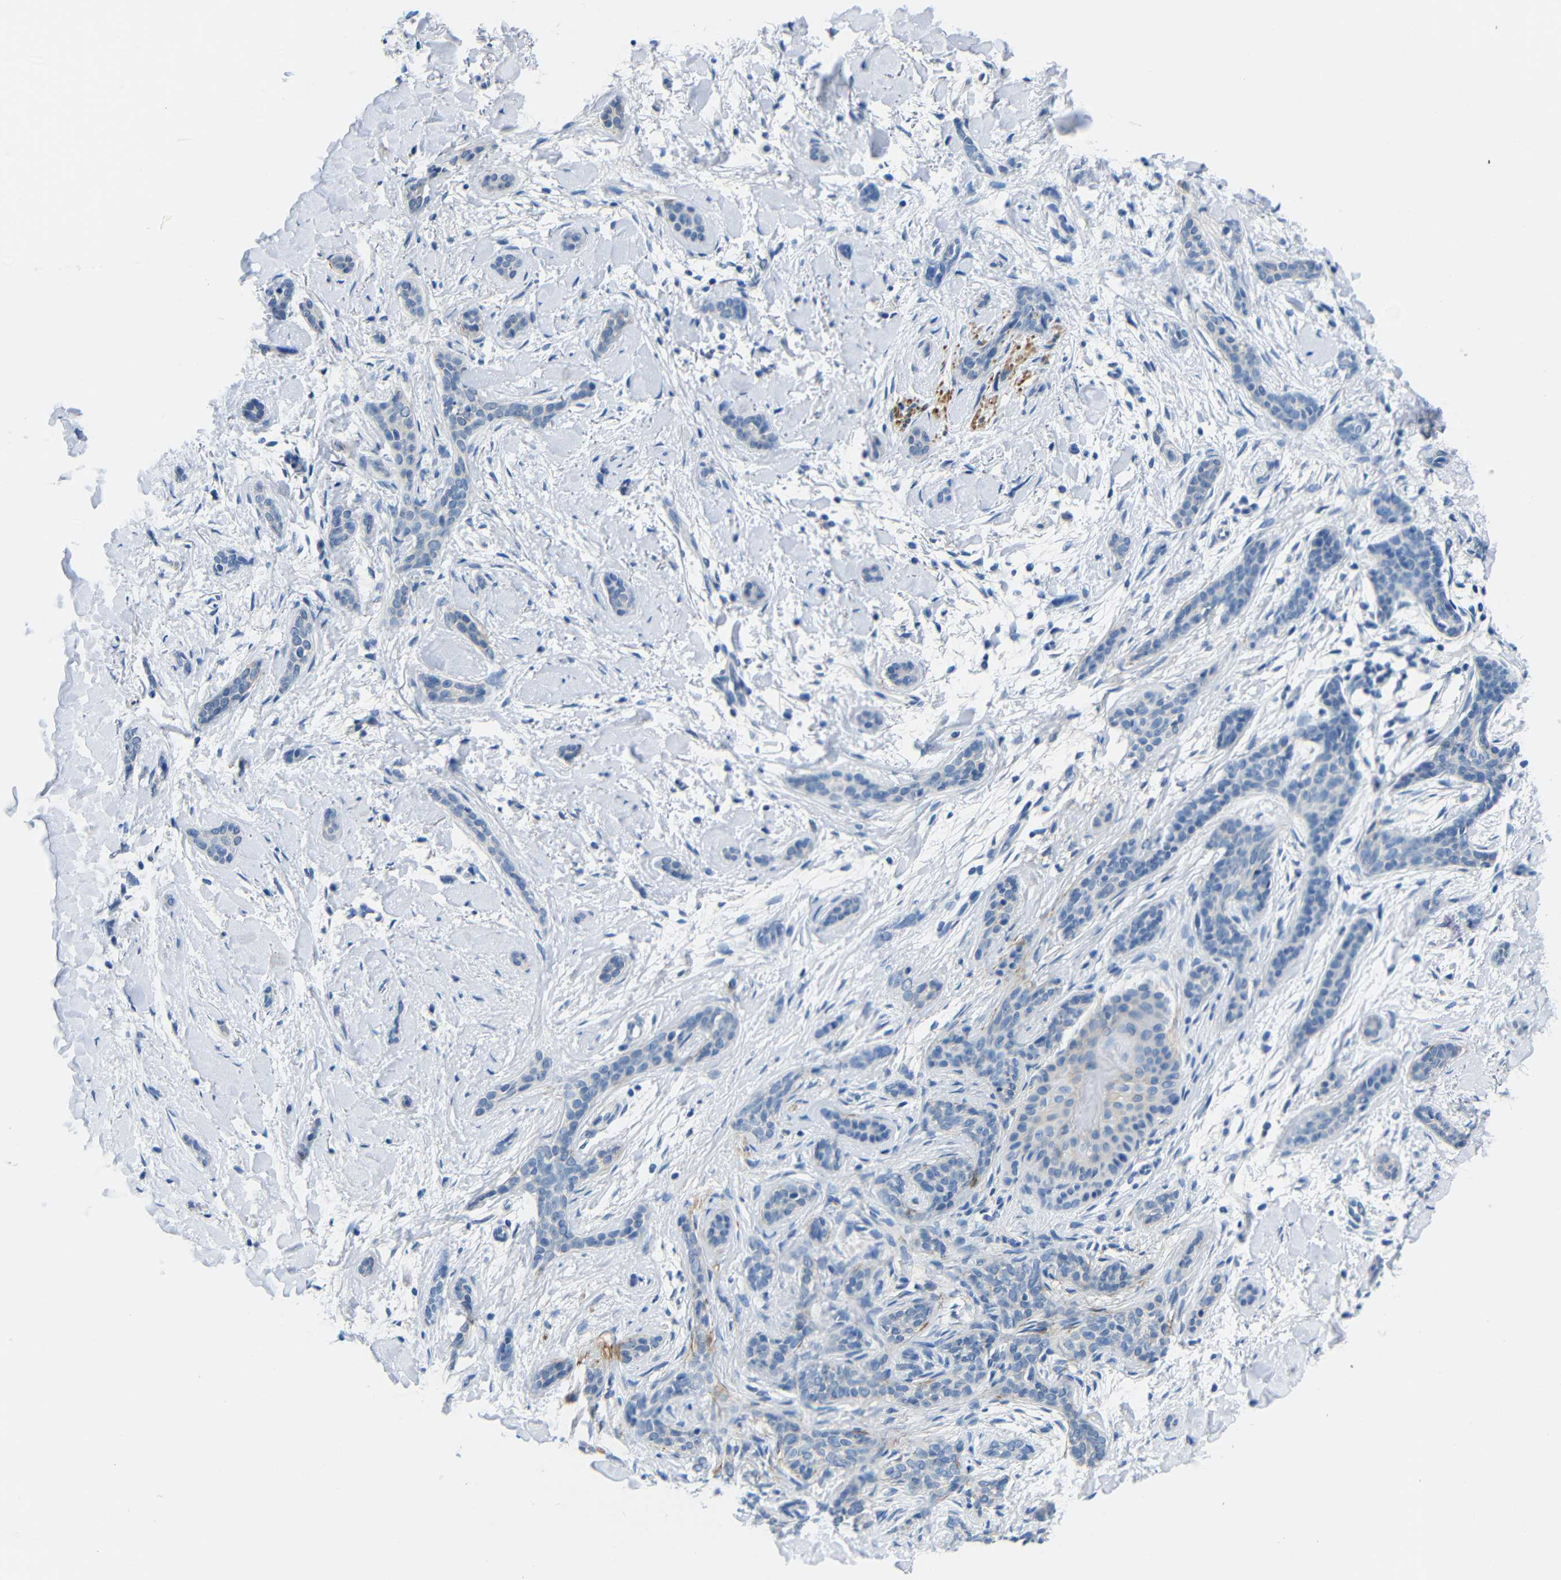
{"staining": {"intensity": "negative", "quantity": "none", "location": "none"}, "tissue": "skin cancer", "cell_type": "Tumor cells", "image_type": "cancer", "snomed": [{"axis": "morphology", "description": "Basal cell carcinoma"}, {"axis": "morphology", "description": "Adnexal tumor, benign"}, {"axis": "topography", "description": "Skin"}], "caption": "The immunohistochemistry (IHC) image has no significant staining in tumor cells of basal cell carcinoma (skin) tissue.", "gene": "NEGR1", "patient": {"sex": "female", "age": 42}}